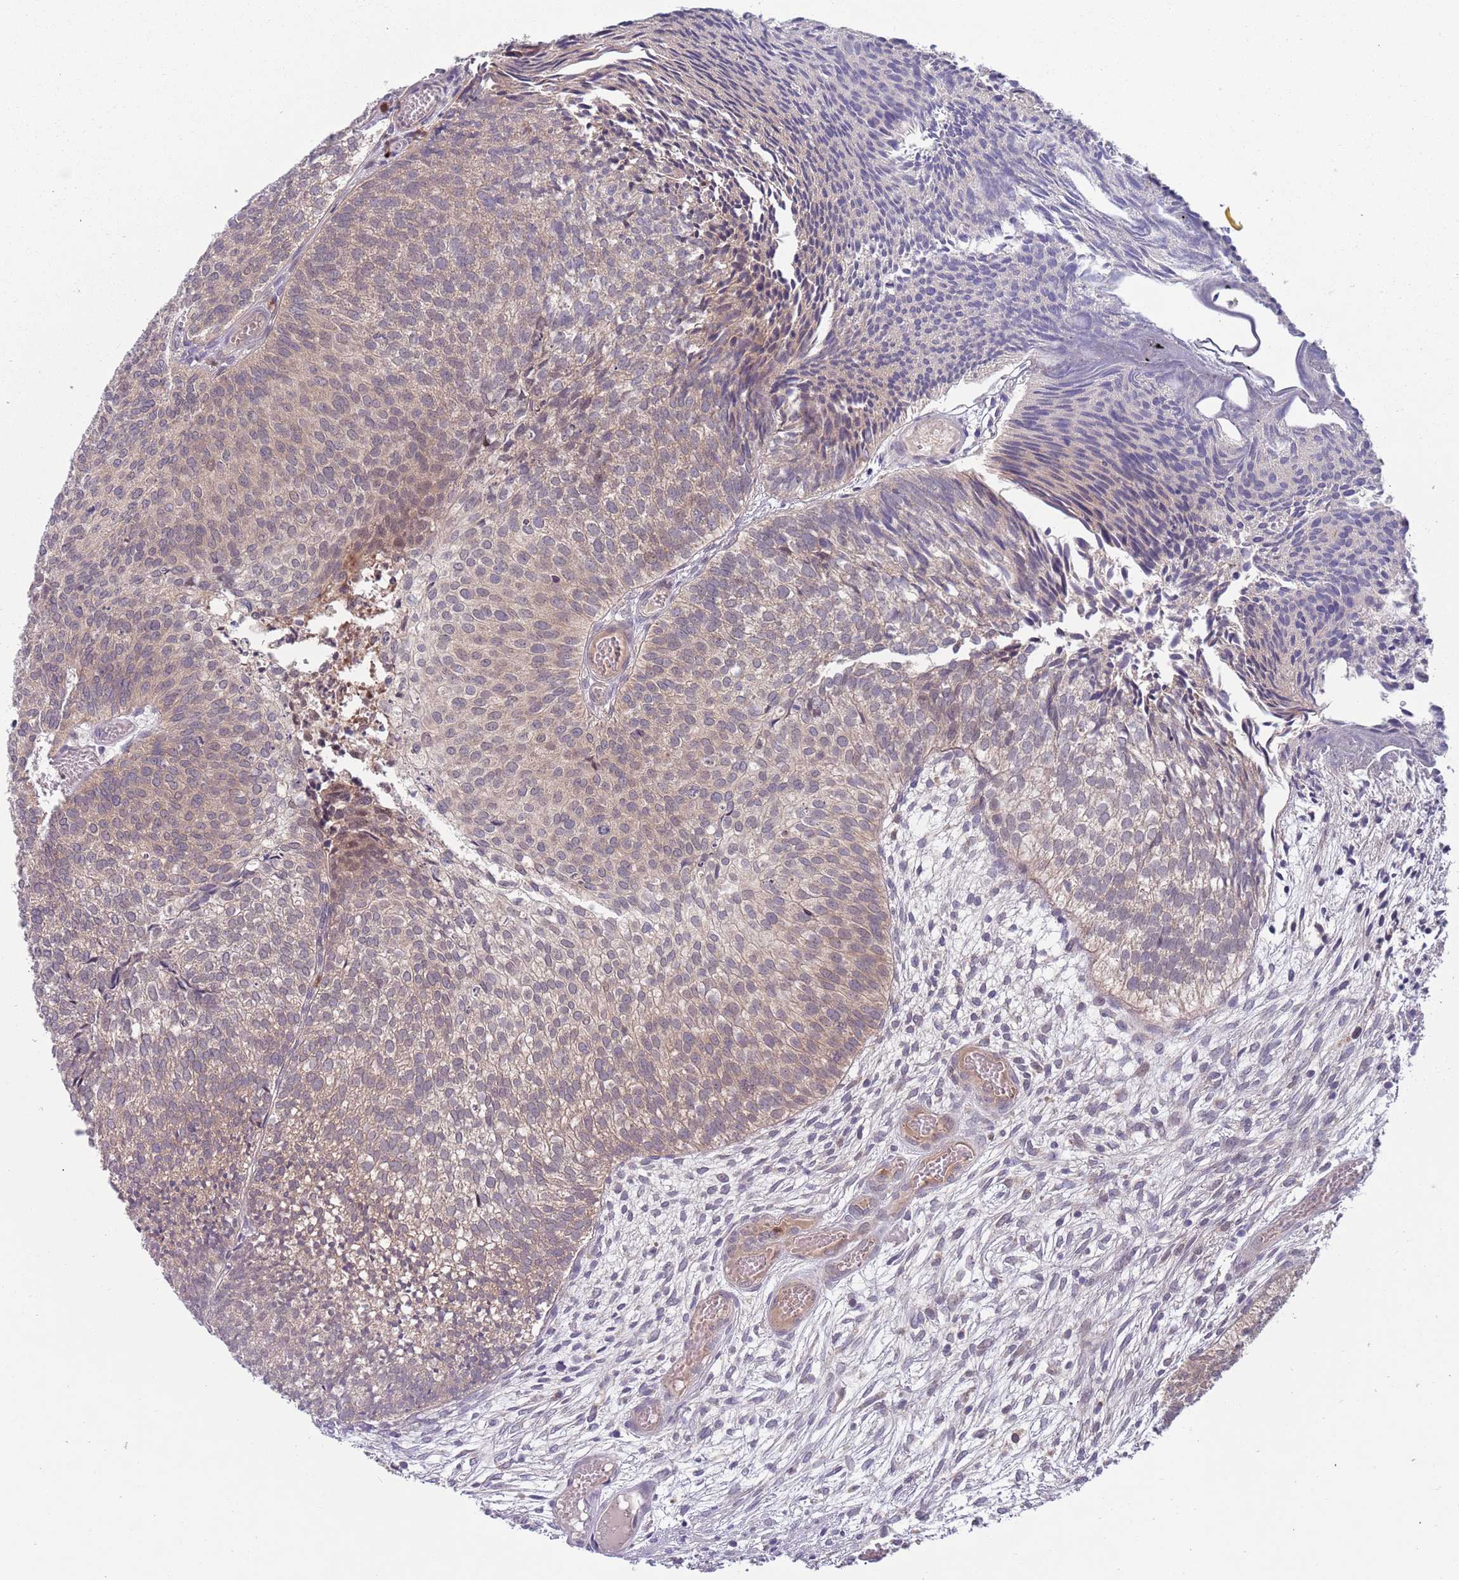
{"staining": {"intensity": "weak", "quantity": "<25%", "location": "cytoplasmic/membranous"}, "tissue": "urothelial cancer", "cell_type": "Tumor cells", "image_type": "cancer", "snomed": [{"axis": "morphology", "description": "Urothelial carcinoma, Low grade"}, {"axis": "topography", "description": "Urinary bladder"}], "caption": "Urothelial carcinoma (low-grade) stained for a protein using immunohistochemistry shows no expression tumor cells.", "gene": "TYW1", "patient": {"sex": "male", "age": 84}}